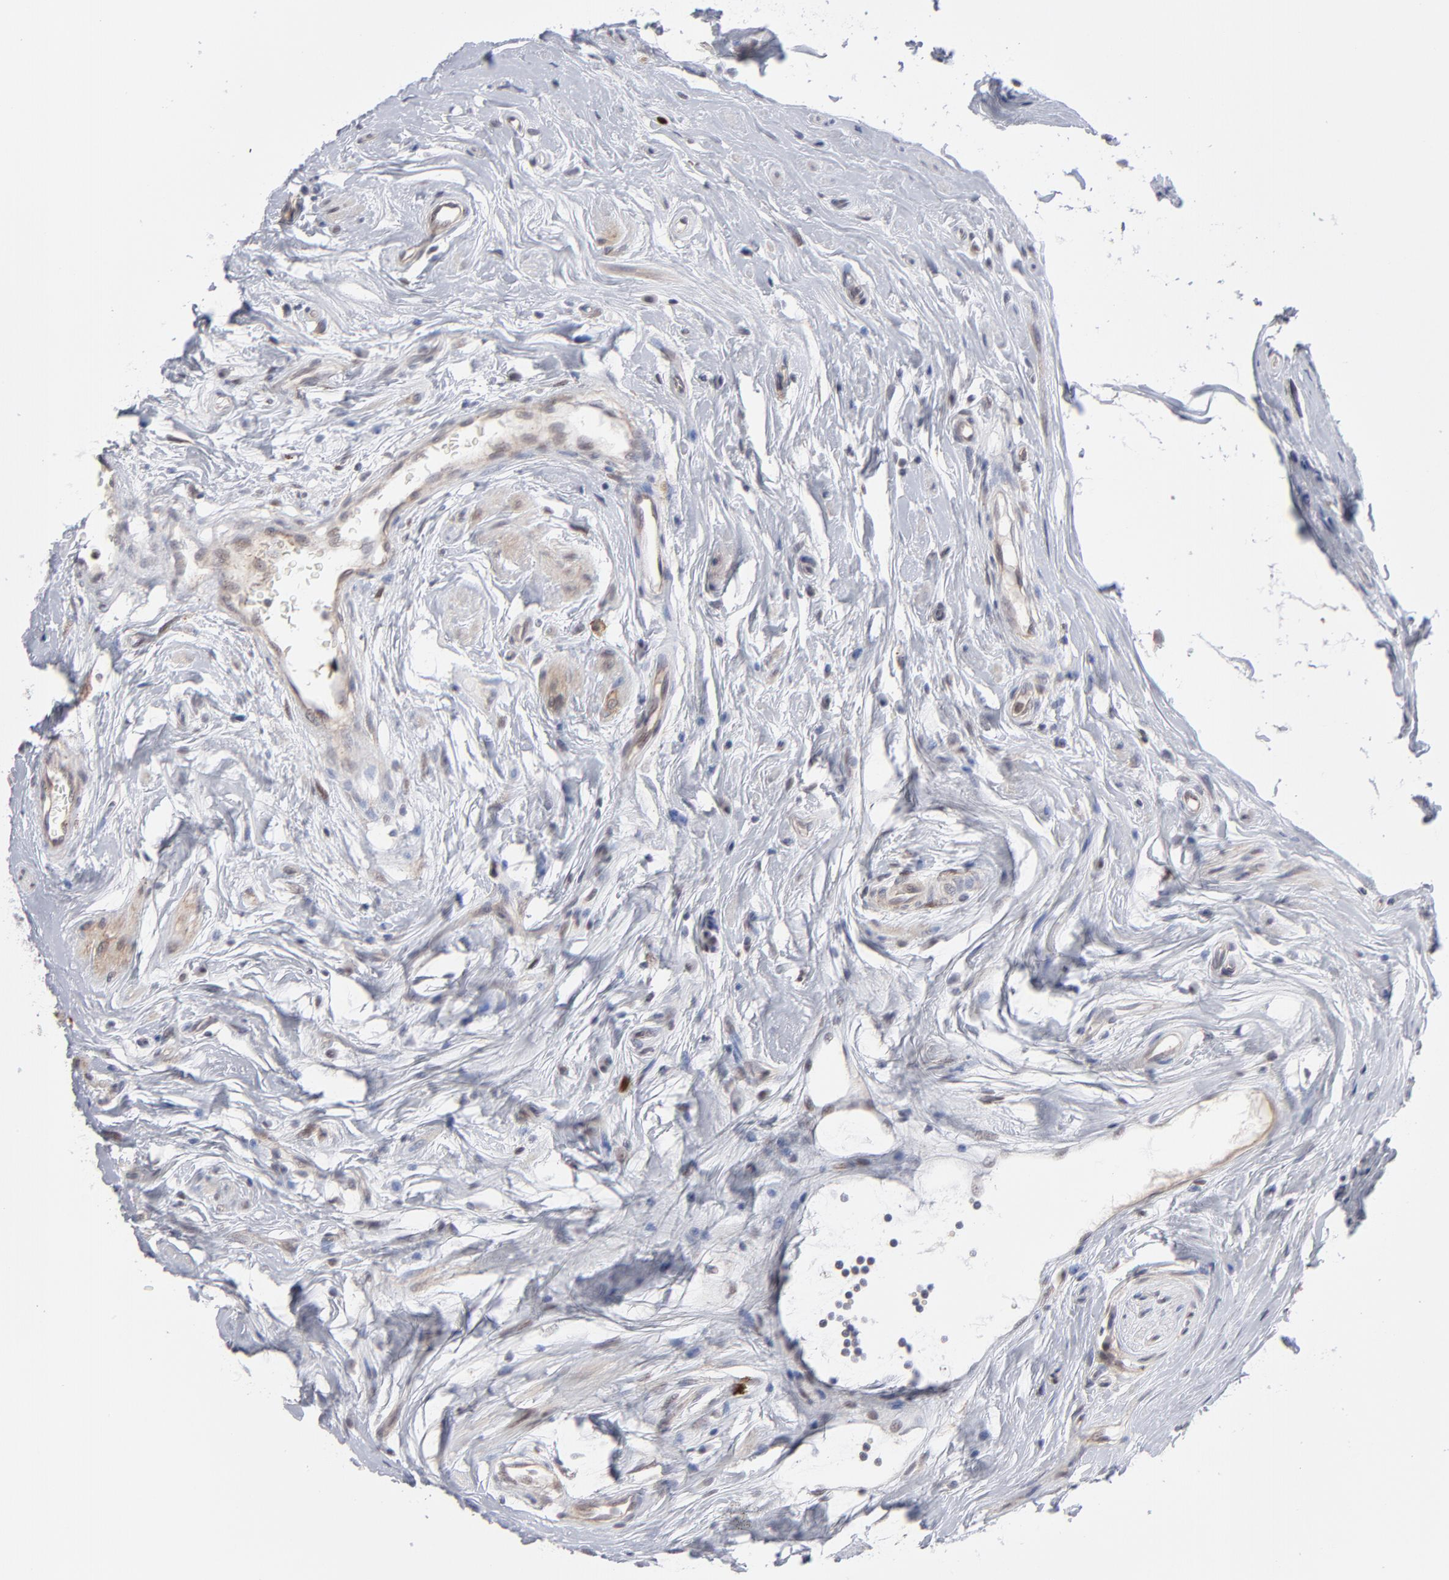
{"staining": {"intensity": "moderate", "quantity": ">75%", "location": "cytoplasmic/membranous,nuclear"}, "tissue": "epididymis", "cell_type": "Glandular cells", "image_type": "normal", "snomed": [{"axis": "morphology", "description": "Normal tissue, NOS"}, {"axis": "morphology", "description": "Inflammation, NOS"}, {"axis": "topography", "description": "Epididymis"}], "caption": "Immunohistochemistry image of normal epididymis: epididymis stained using immunohistochemistry (IHC) reveals medium levels of moderate protein expression localized specifically in the cytoplasmic/membranous,nuclear of glandular cells, appearing as a cytoplasmic/membranous,nuclear brown color.", "gene": "NBN", "patient": {"sex": "male", "age": 84}}